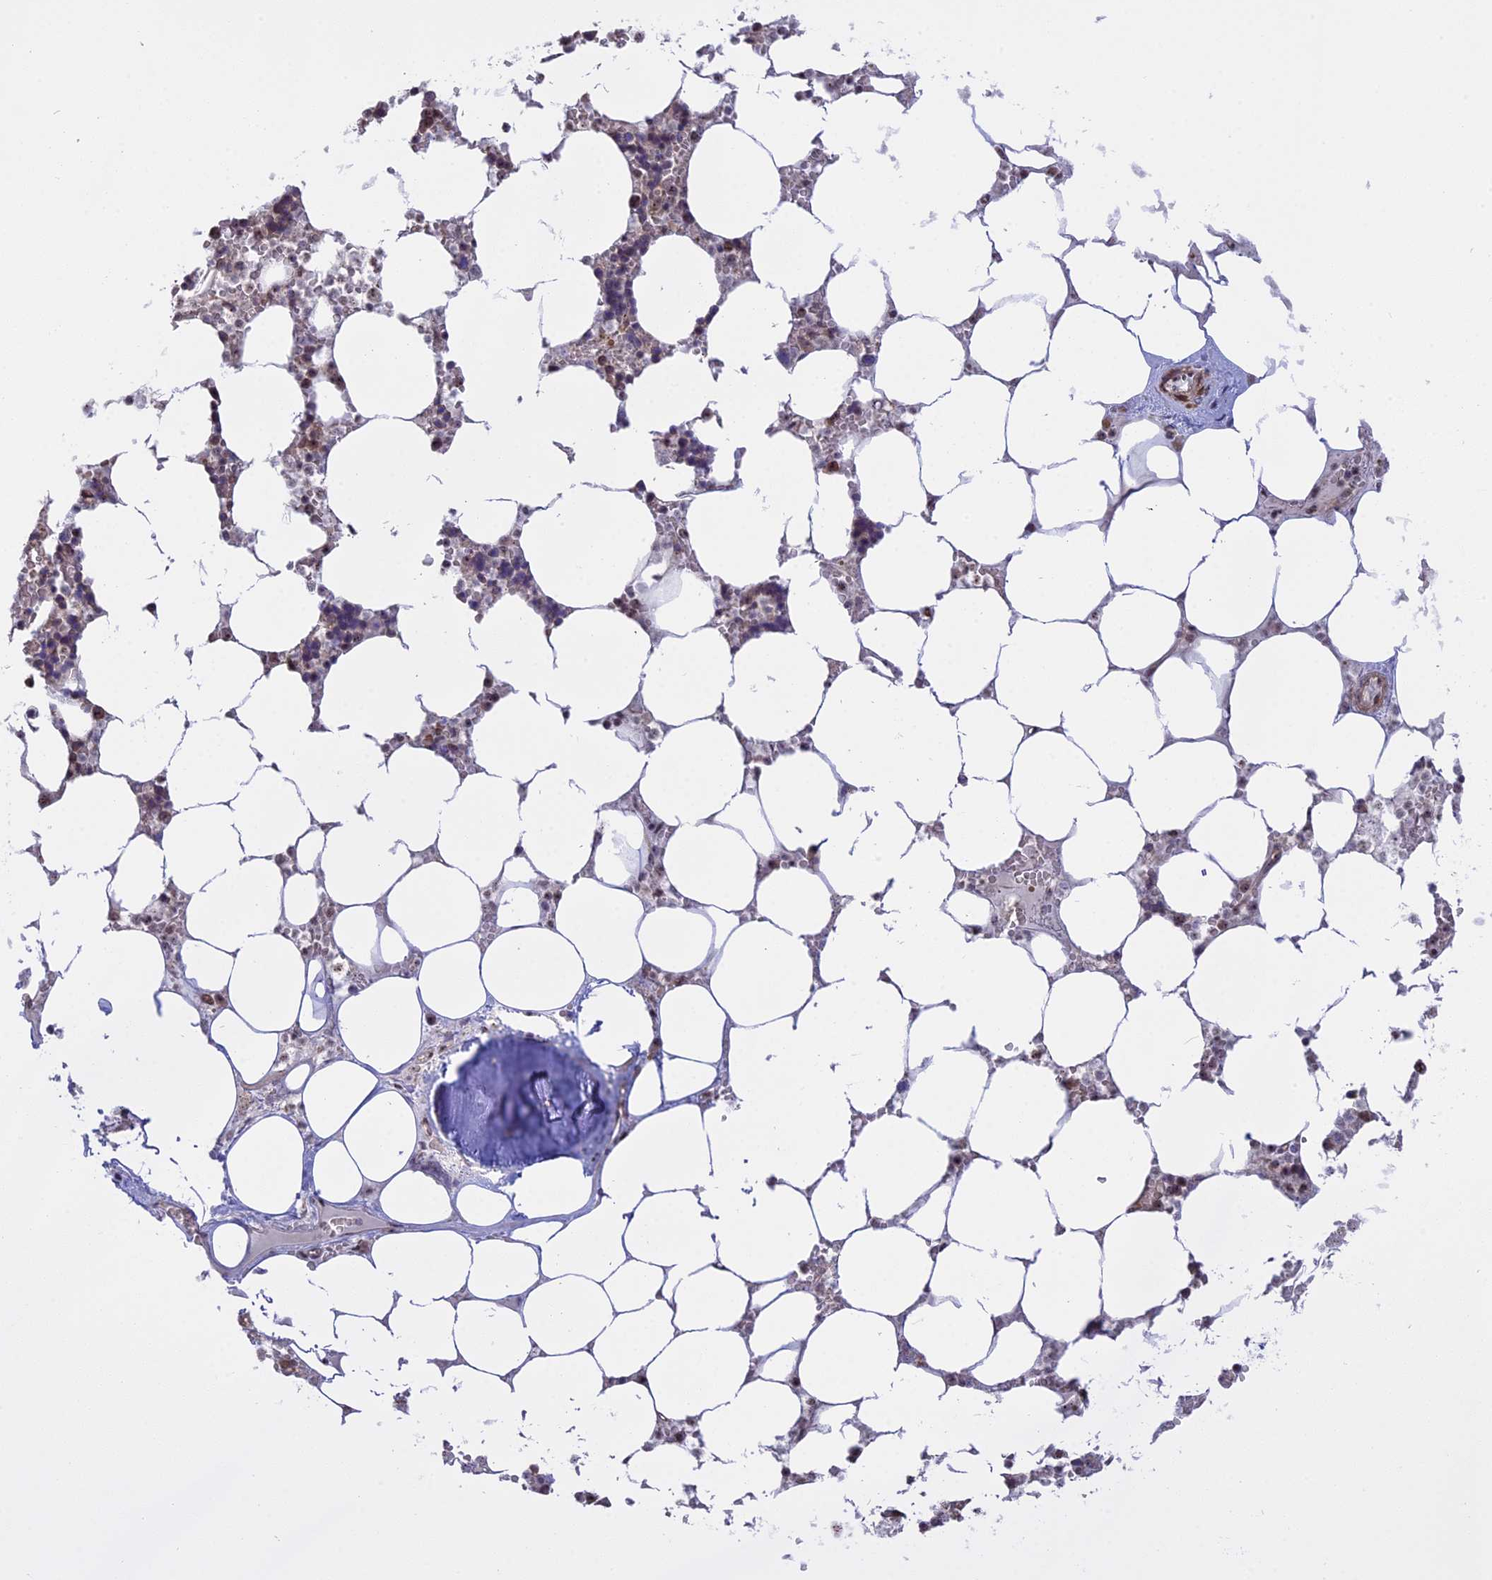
{"staining": {"intensity": "moderate", "quantity": "25%-75%", "location": "nuclear"}, "tissue": "bone marrow", "cell_type": "Hematopoietic cells", "image_type": "normal", "snomed": [{"axis": "morphology", "description": "Normal tissue, NOS"}, {"axis": "topography", "description": "Bone marrow"}], "caption": "A brown stain labels moderate nuclear staining of a protein in hematopoietic cells of unremarkable human bone marrow. (brown staining indicates protein expression, while blue staining denotes nuclei).", "gene": "MGA", "patient": {"sex": "male", "age": 64}}